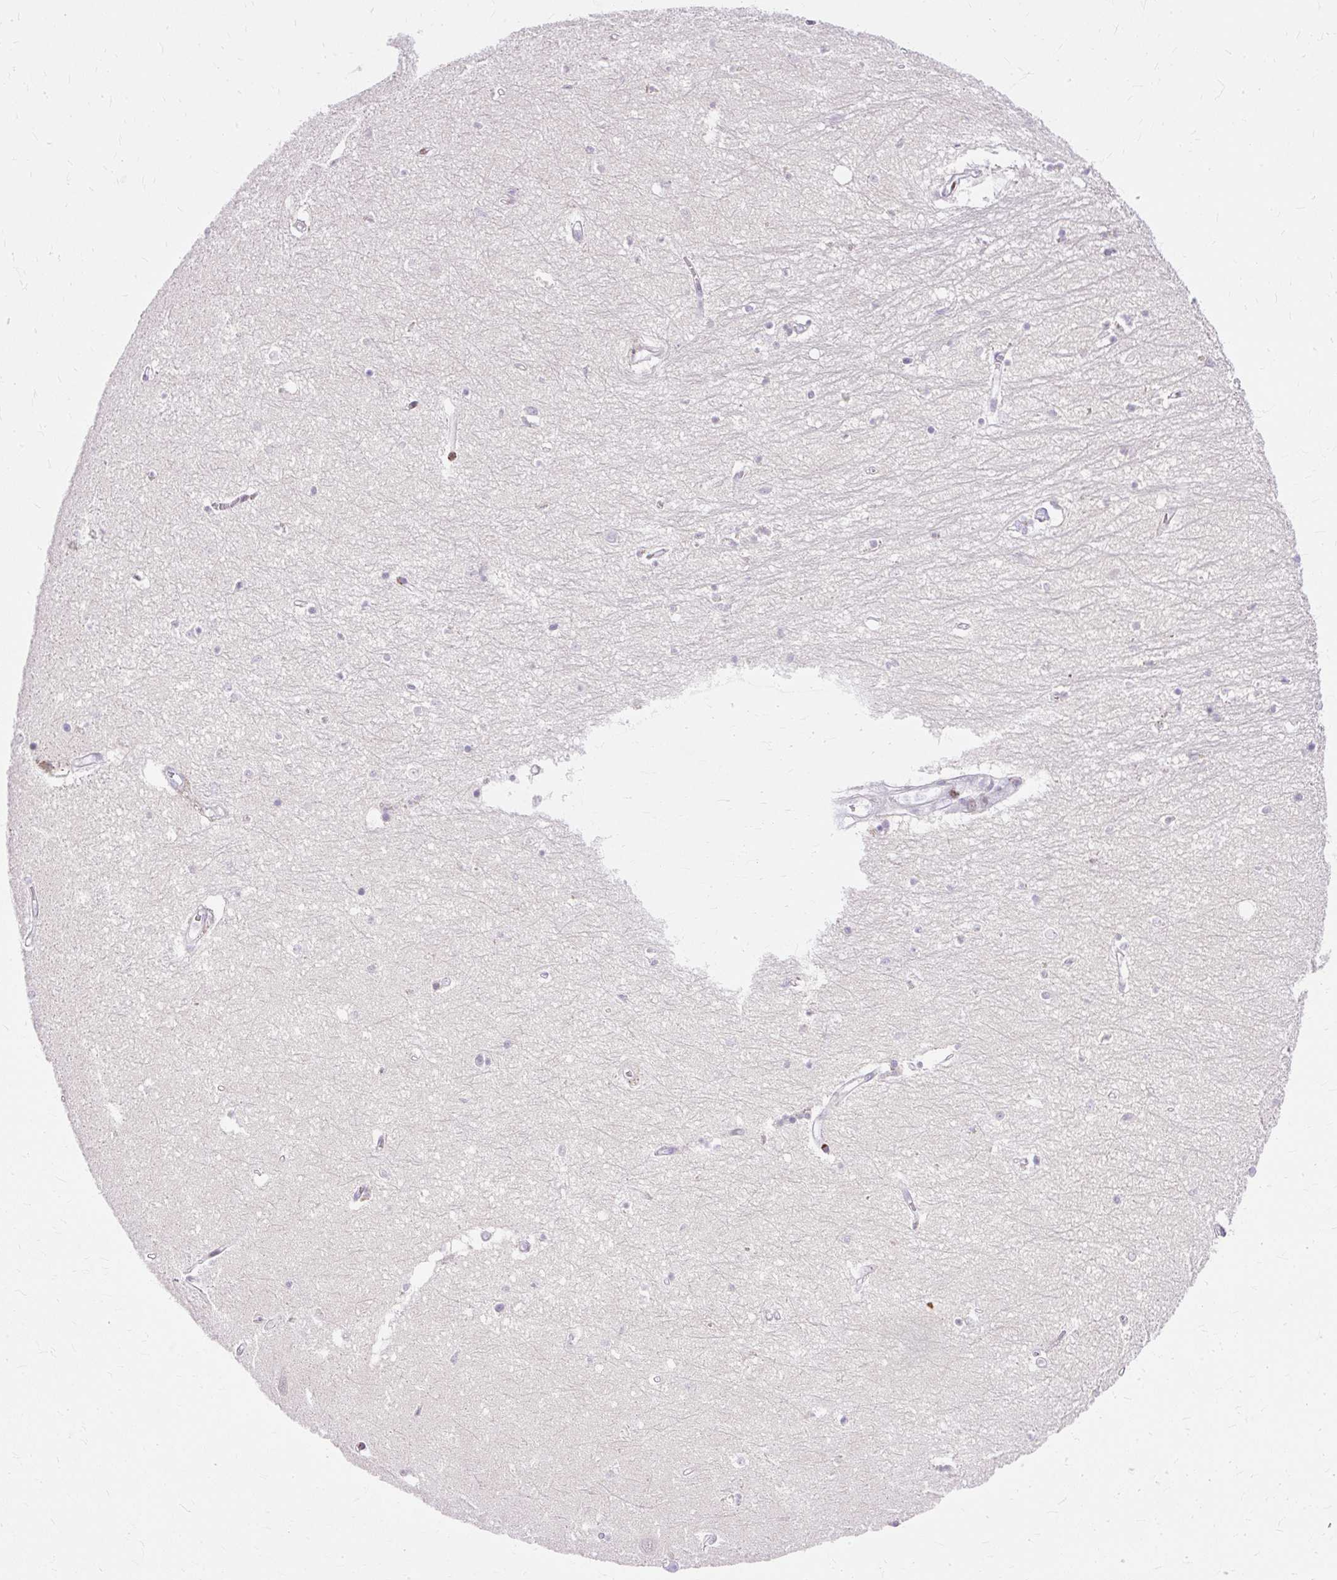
{"staining": {"intensity": "negative", "quantity": "none", "location": "none"}, "tissue": "hippocampus", "cell_type": "Glial cells", "image_type": "normal", "snomed": [{"axis": "morphology", "description": "Normal tissue, NOS"}, {"axis": "topography", "description": "Hippocampus"}], "caption": "IHC image of benign human hippocampus stained for a protein (brown), which displays no expression in glial cells.", "gene": "TMEM177", "patient": {"sex": "female", "age": 64}}